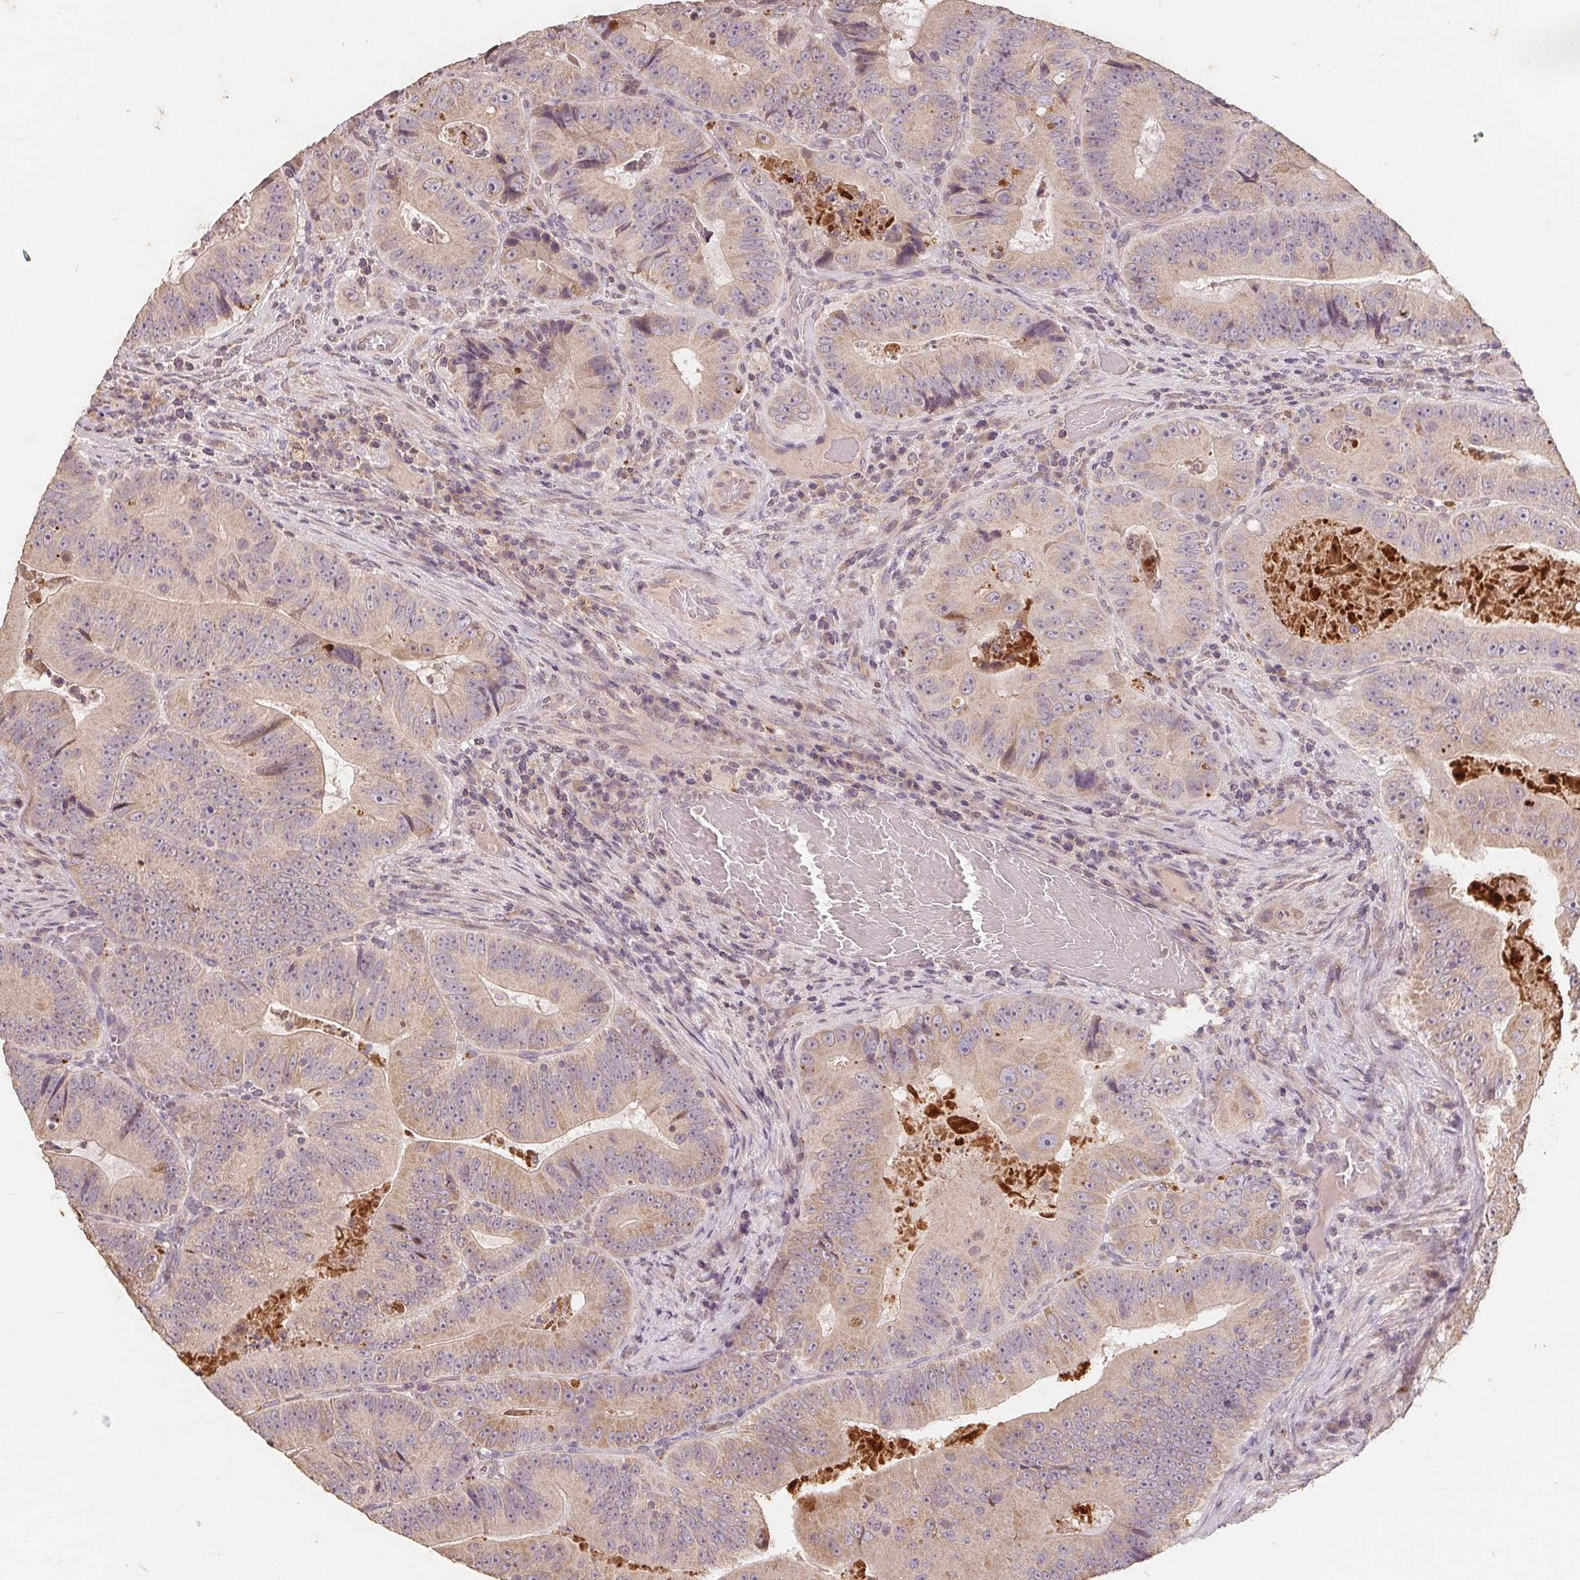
{"staining": {"intensity": "weak", "quantity": "<25%", "location": "cytoplasmic/membranous"}, "tissue": "colorectal cancer", "cell_type": "Tumor cells", "image_type": "cancer", "snomed": [{"axis": "morphology", "description": "Adenocarcinoma, NOS"}, {"axis": "topography", "description": "Colon"}], "caption": "Protein analysis of adenocarcinoma (colorectal) shows no significant staining in tumor cells.", "gene": "CDIPT", "patient": {"sex": "female", "age": 86}}